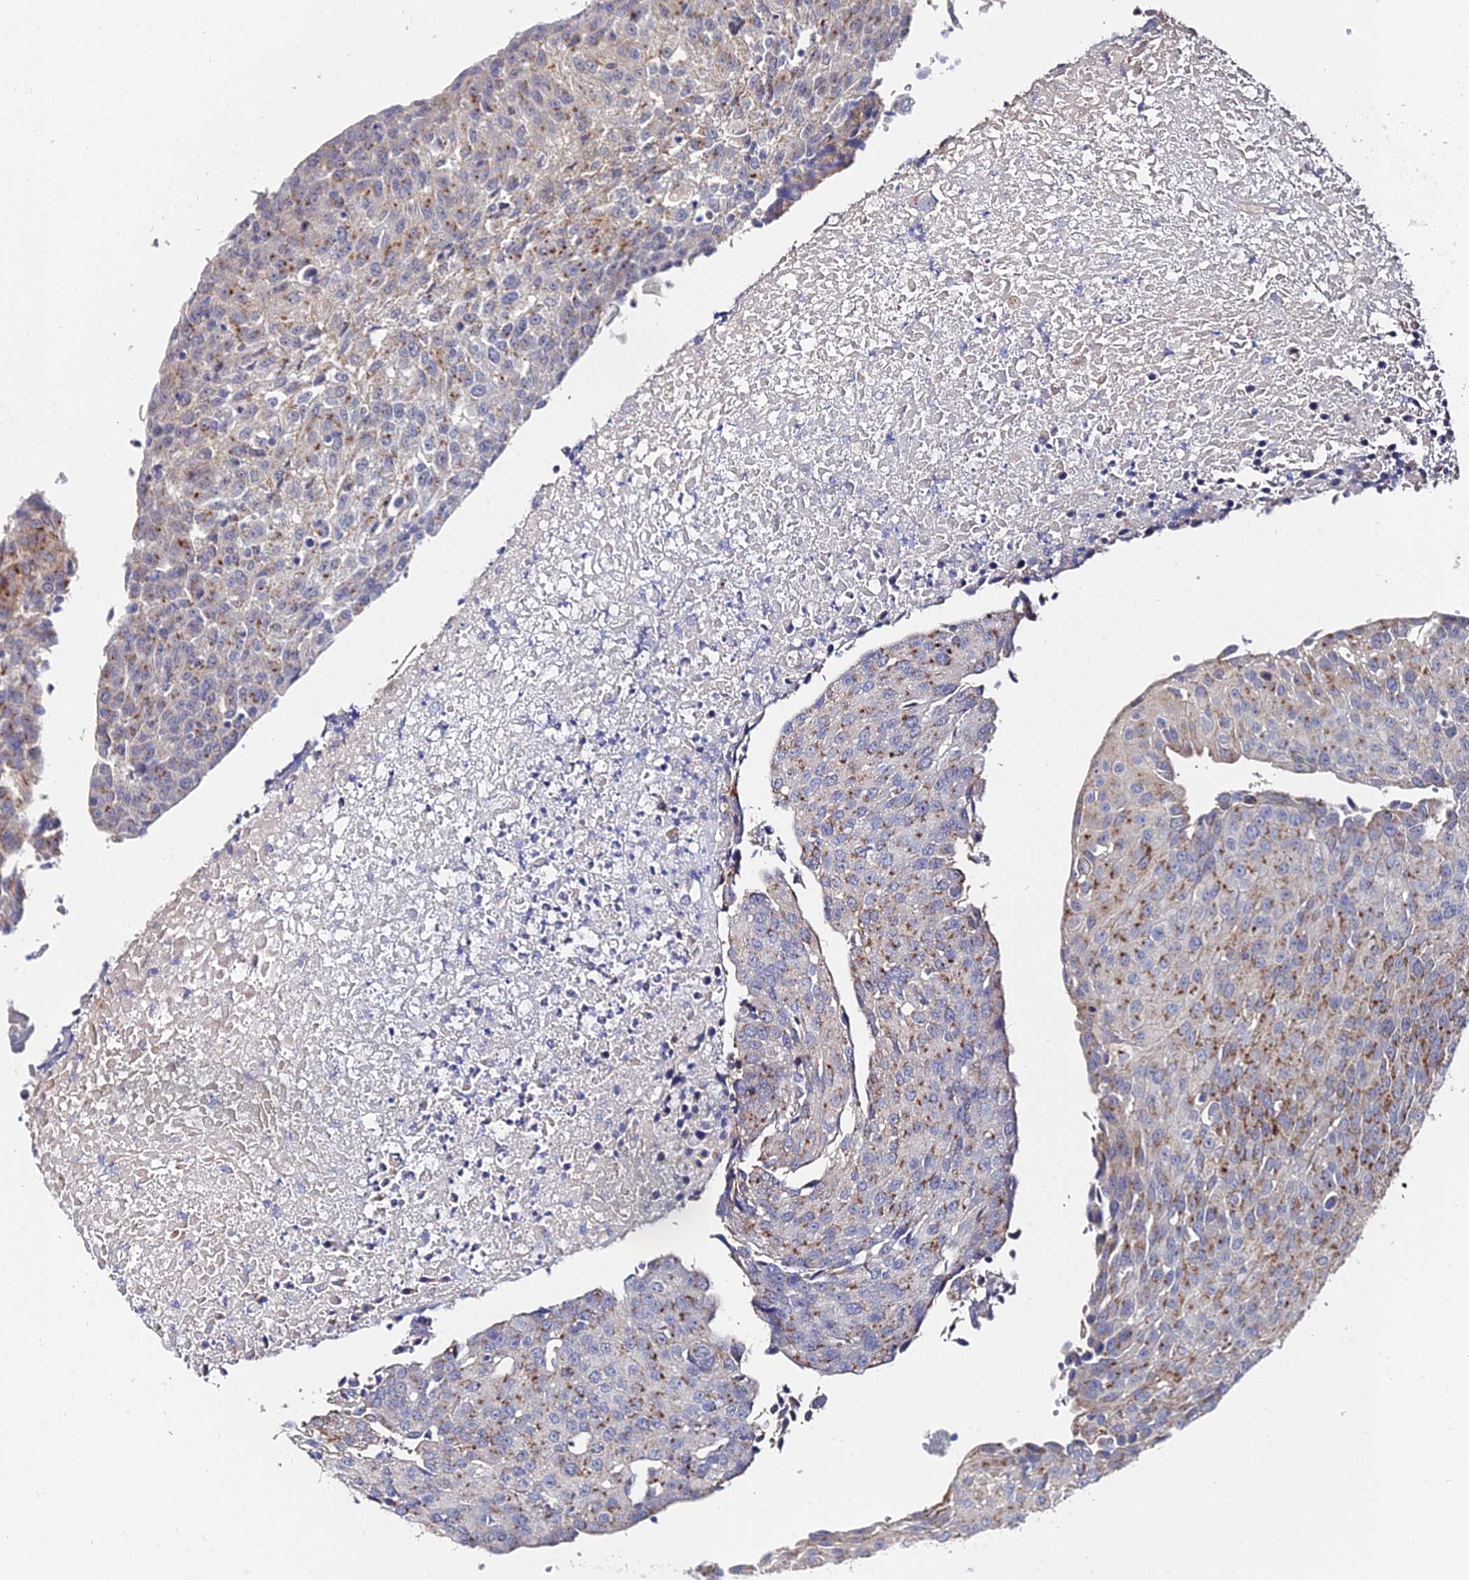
{"staining": {"intensity": "moderate", "quantity": "25%-75%", "location": "cytoplasmic/membranous"}, "tissue": "urothelial cancer", "cell_type": "Tumor cells", "image_type": "cancer", "snomed": [{"axis": "morphology", "description": "Urothelial carcinoma, High grade"}, {"axis": "topography", "description": "Urinary bladder"}], "caption": "Brown immunohistochemical staining in high-grade urothelial carcinoma demonstrates moderate cytoplasmic/membranous positivity in approximately 25%-75% of tumor cells.", "gene": "BORCS8", "patient": {"sex": "female", "age": 85}}